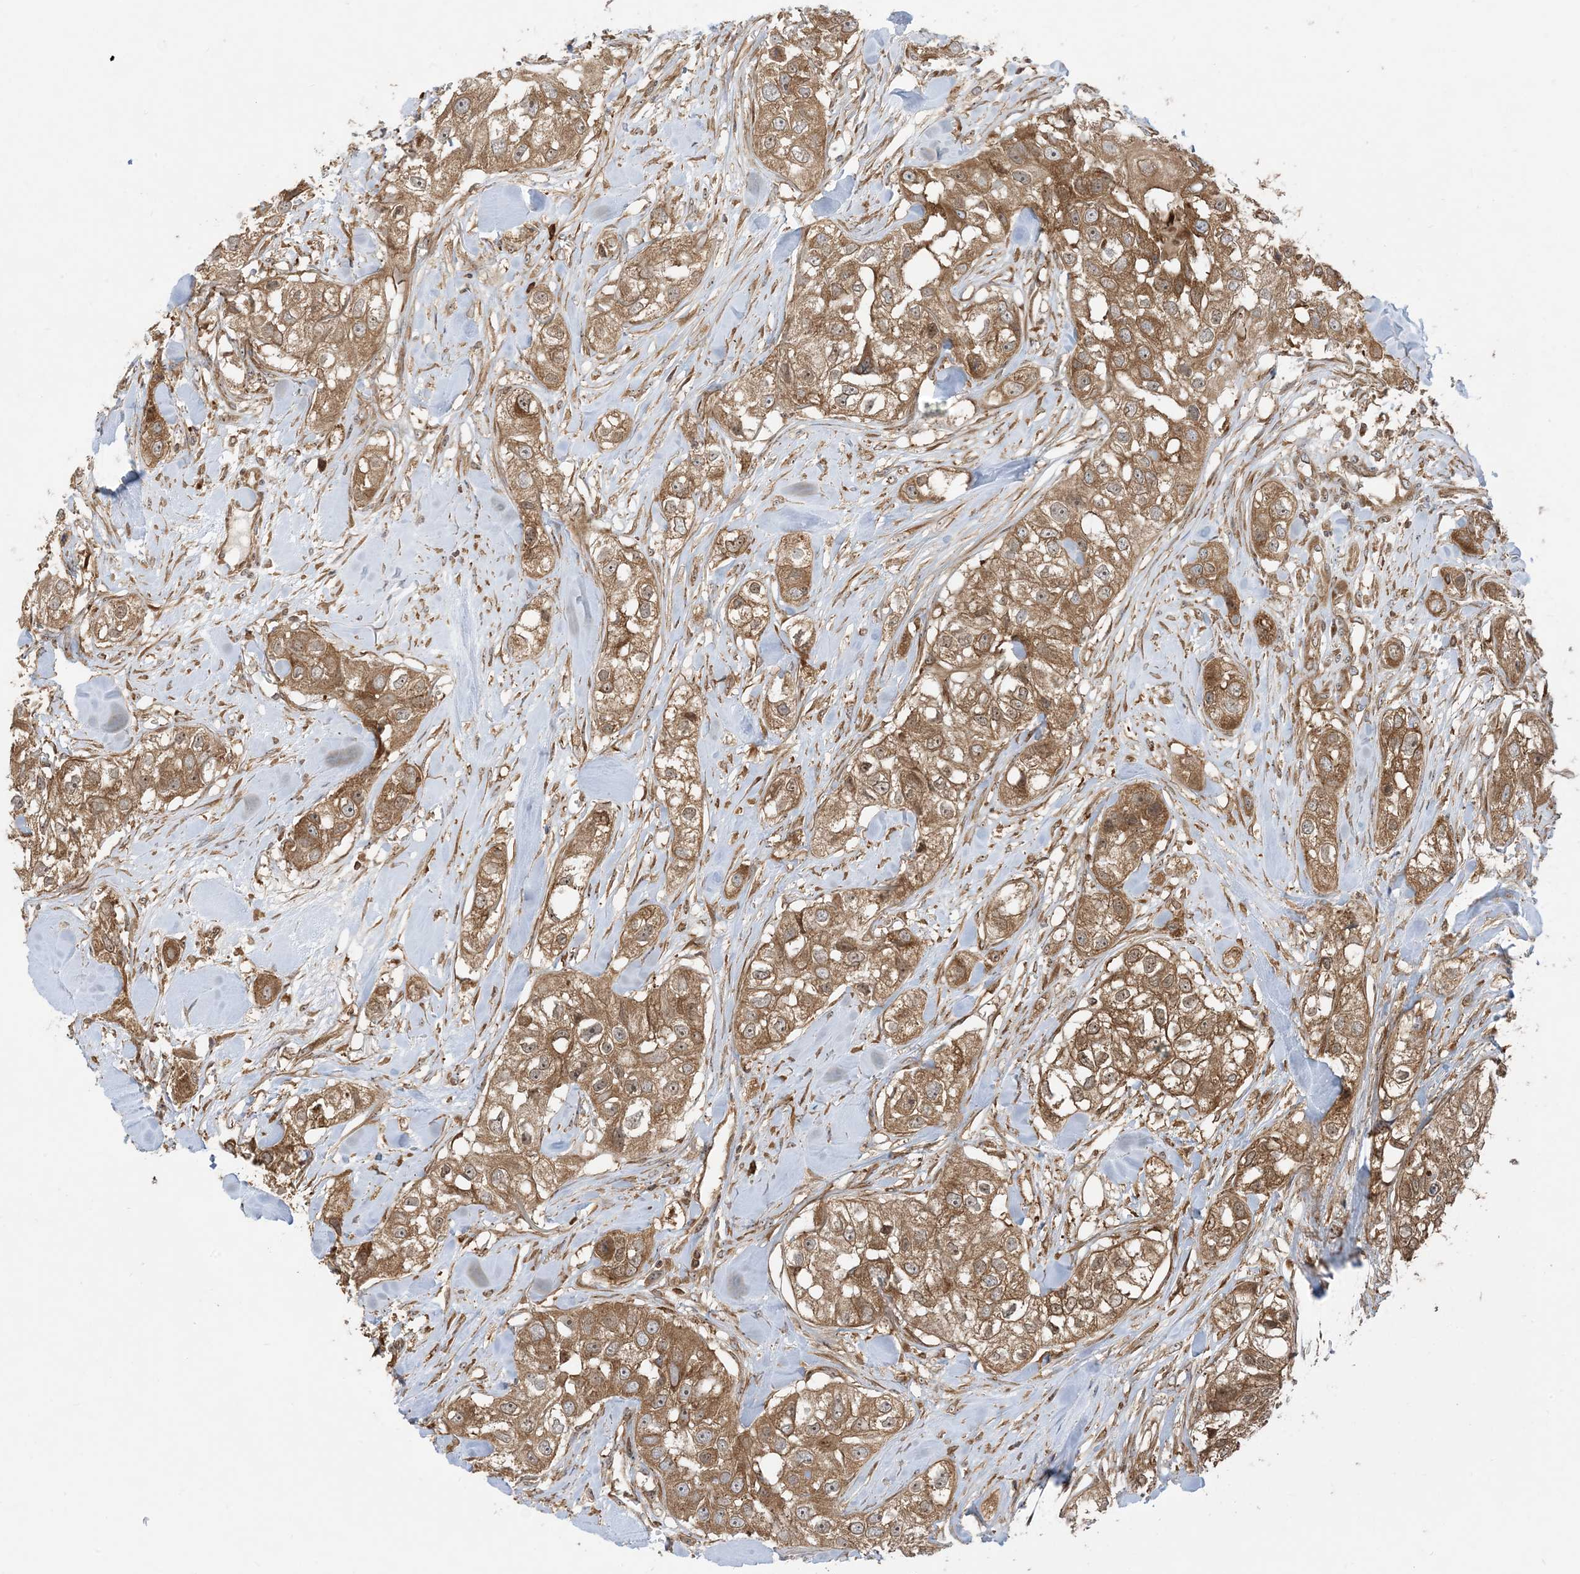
{"staining": {"intensity": "moderate", "quantity": ">75%", "location": "cytoplasmic/membranous,nuclear"}, "tissue": "head and neck cancer", "cell_type": "Tumor cells", "image_type": "cancer", "snomed": [{"axis": "morphology", "description": "Normal tissue, NOS"}, {"axis": "morphology", "description": "Squamous cell carcinoma, NOS"}, {"axis": "topography", "description": "Skeletal muscle"}, {"axis": "topography", "description": "Head-Neck"}], "caption": "Immunohistochemistry (IHC) of head and neck cancer reveals medium levels of moderate cytoplasmic/membranous and nuclear positivity in approximately >75% of tumor cells.", "gene": "SRP72", "patient": {"sex": "male", "age": 51}}